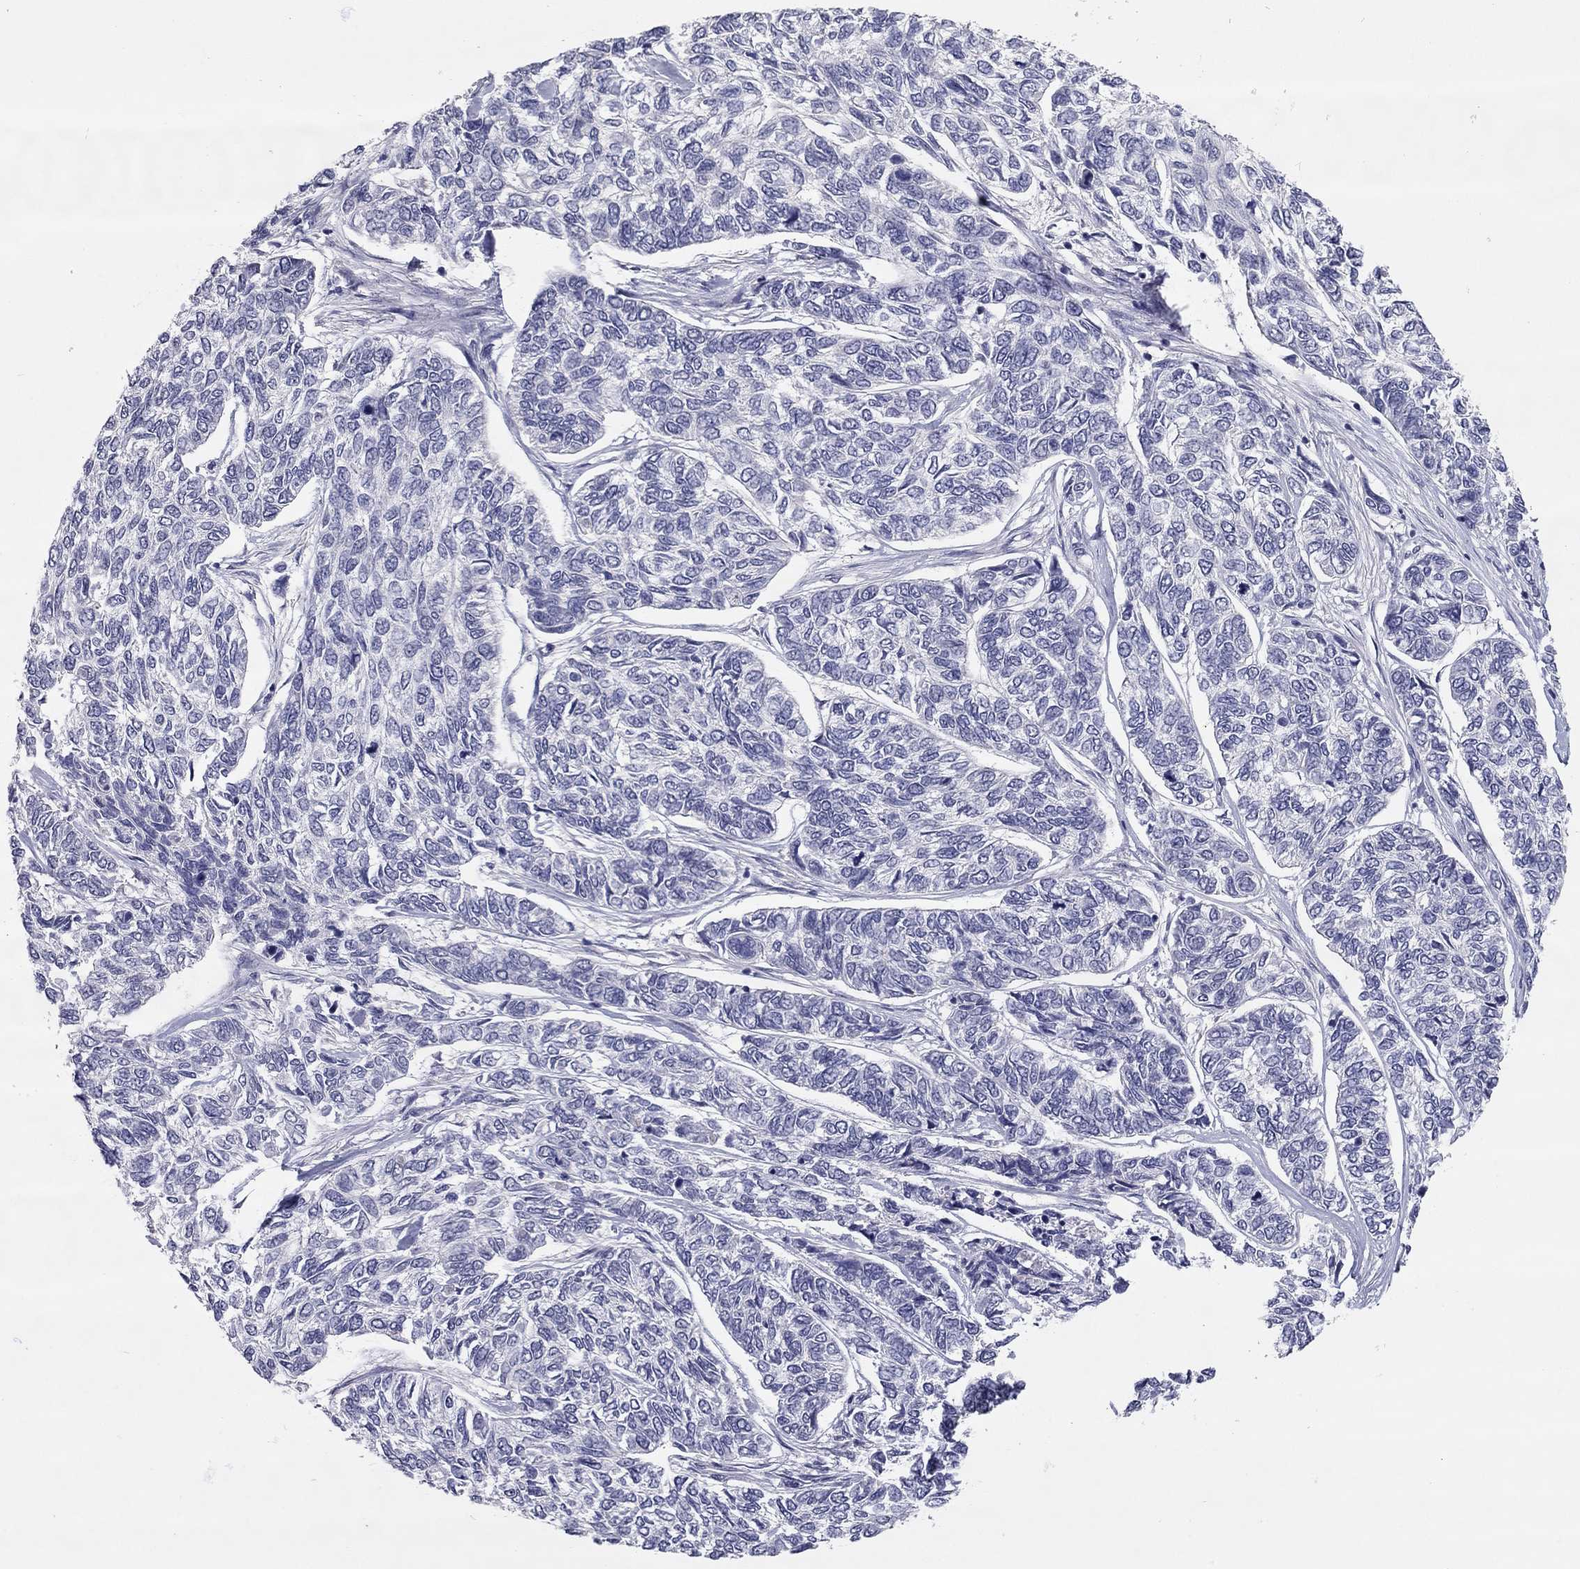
{"staining": {"intensity": "negative", "quantity": "none", "location": "none"}, "tissue": "skin cancer", "cell_type": "Tumor cells", "image_type": "cancer", "snomed": [{"axis": "morphology", "description": "Basal cell carcinoma"}, {"axis": "topography", "description": "Skin"}], "caption": "High power microscopy micrograph of an immunohistochemistry (IHC) image of basal cell carcinoma (skin), revealing no significant staining in tumor cells.", "gene": "SCARB1", "patient": {"sex": "female", "age": 65}}